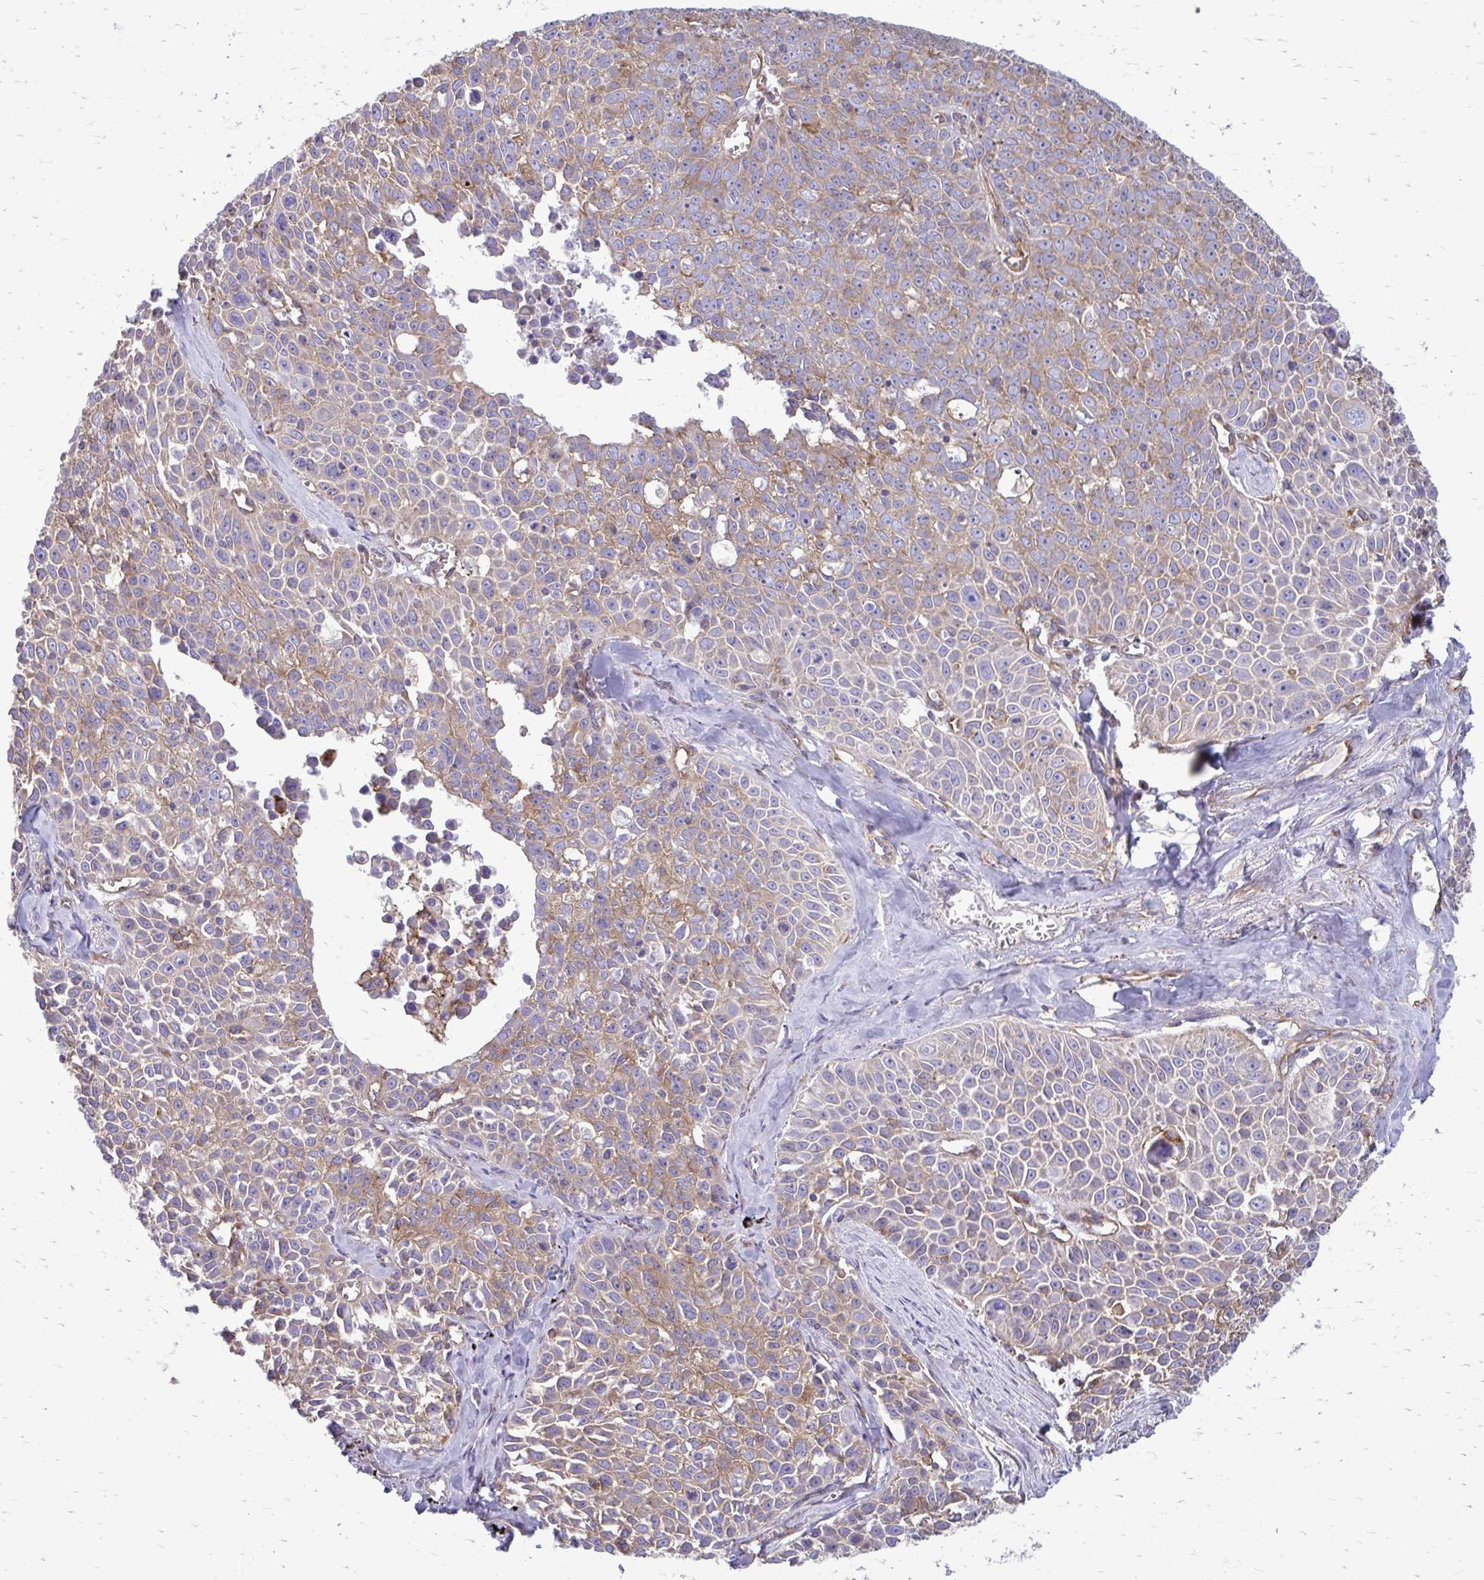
{"staining": {"intensity": "weak", "quantity": "25%-75%", "location": "cytoplasmic/membranous"}, "tissue": "lung cancer", "cell_type": "Tumor cells", "image_type": "cancer", "snomed": [{"axis": "morphology", "description": "Squamous cell carcinoma, NOS"}, {"axis": "morphology", "description": "Squamous cell carcinoma, metastatic, NOS"}, {"axis": "topography", "description": "Lymph node"}, {"axis": "topography", "description": "Lung"}], "caption": "Protein staining of lung squamous cell carcinoma tissue displays weak cytoplasmic/membranous positivity in approximately 25%-75% of tumor cells.", "gene": "CLTA", "patient": {"sex": "female", "age": 62}}